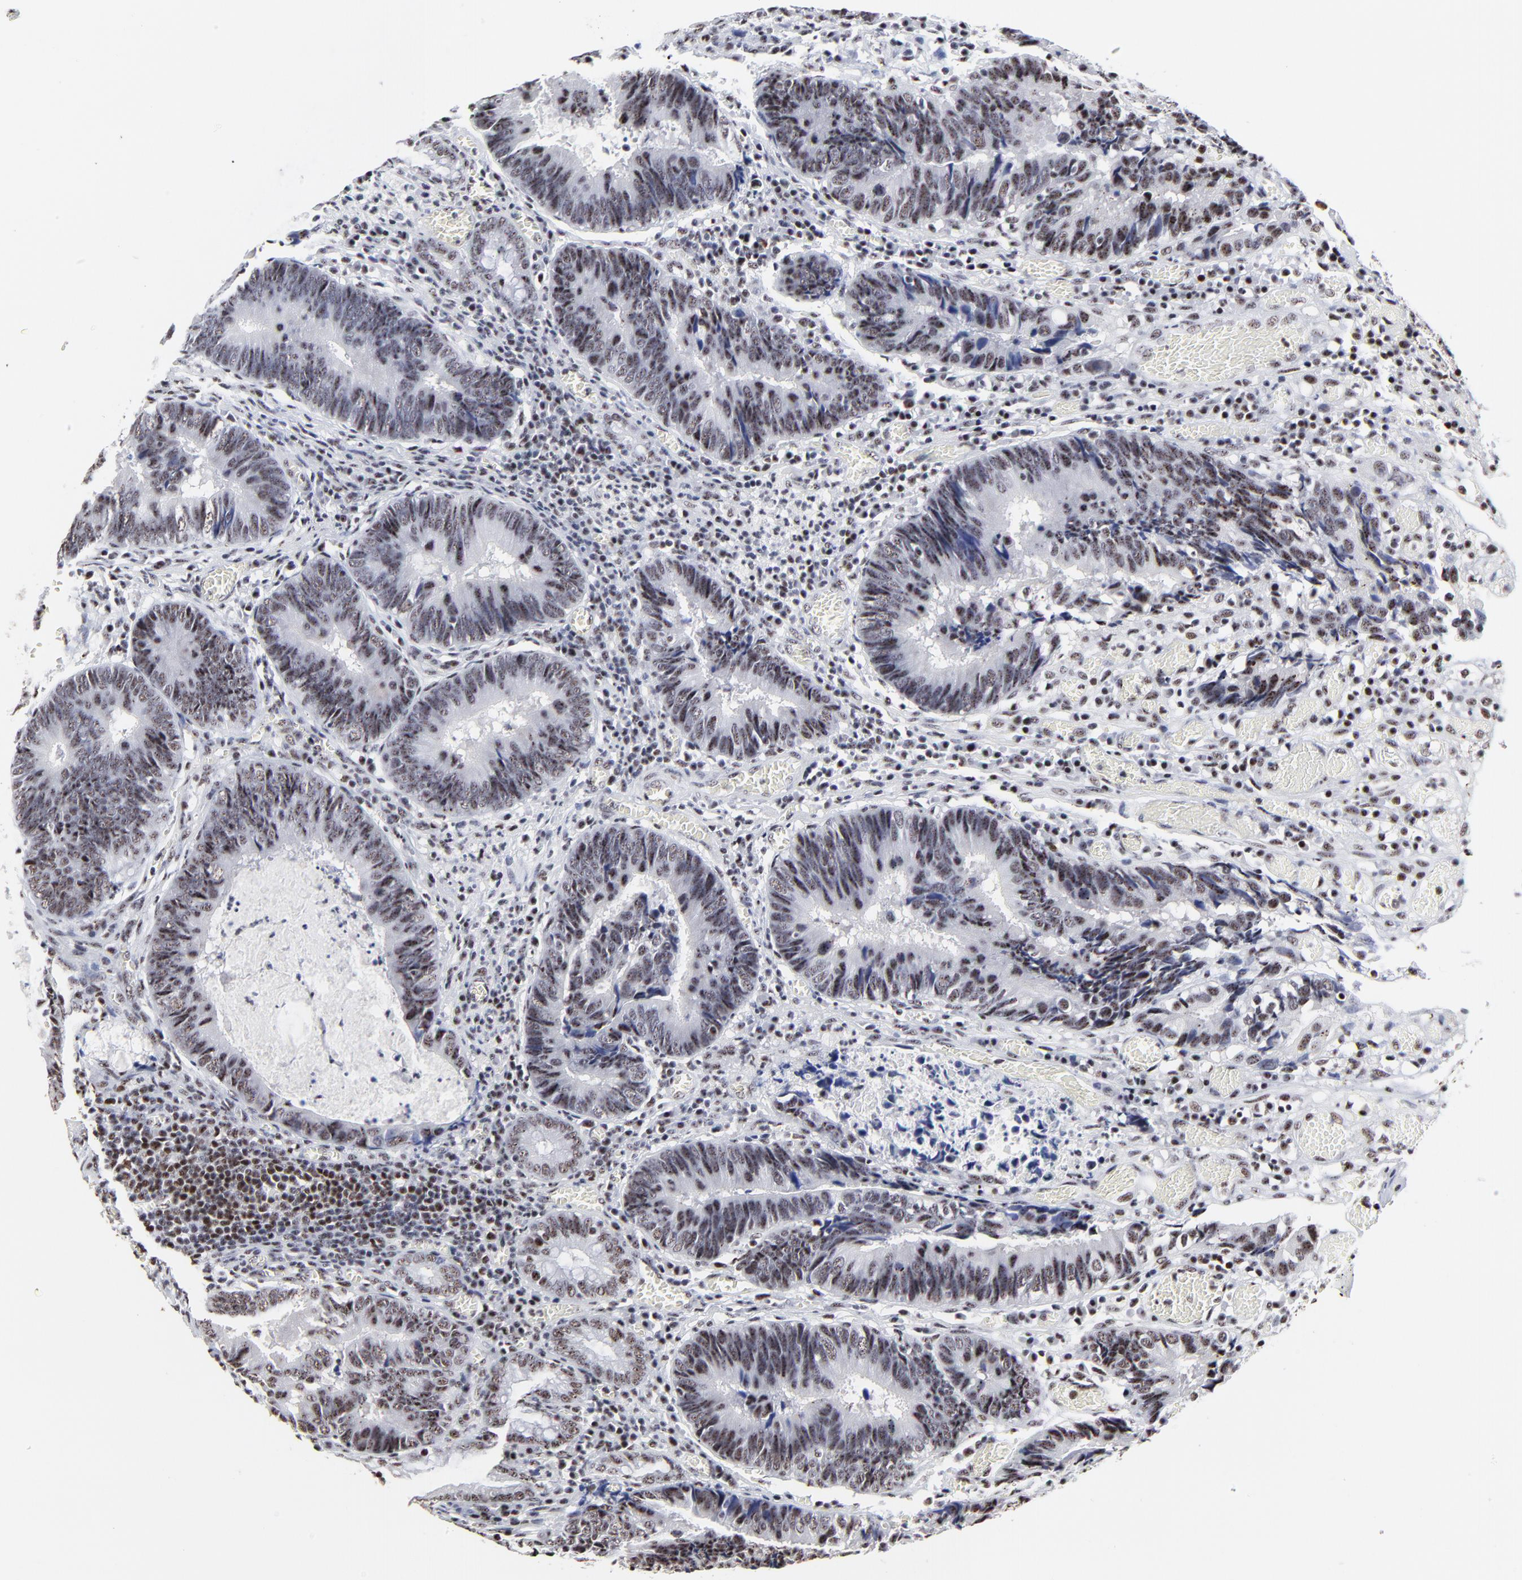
{"staining": {"intensity": "weak", "quantity": "<25%", "location": "nuclear"}, "tissue": "colorectal cancer", "cell_type": "Tumor cells", "image_type": "cancer", "snomed": [{"axis": "morphology", "description": "Adenocarcinoma, NOS"}, {"axis": "topography", "description": "Rectum"}], "caption": "Micrograph shows no protein positivity in tumor cells of colorectal adenocarcinoma tissue. Brightfield microscopy of immunohistochemistry (IHC) stained with DAB (3,3'-diaminobenzidine) (brown) and hematoxylin (blue), captured at high magnification.", "gene": "MBD4", "patient": {"sex": "female", "age": 98}}